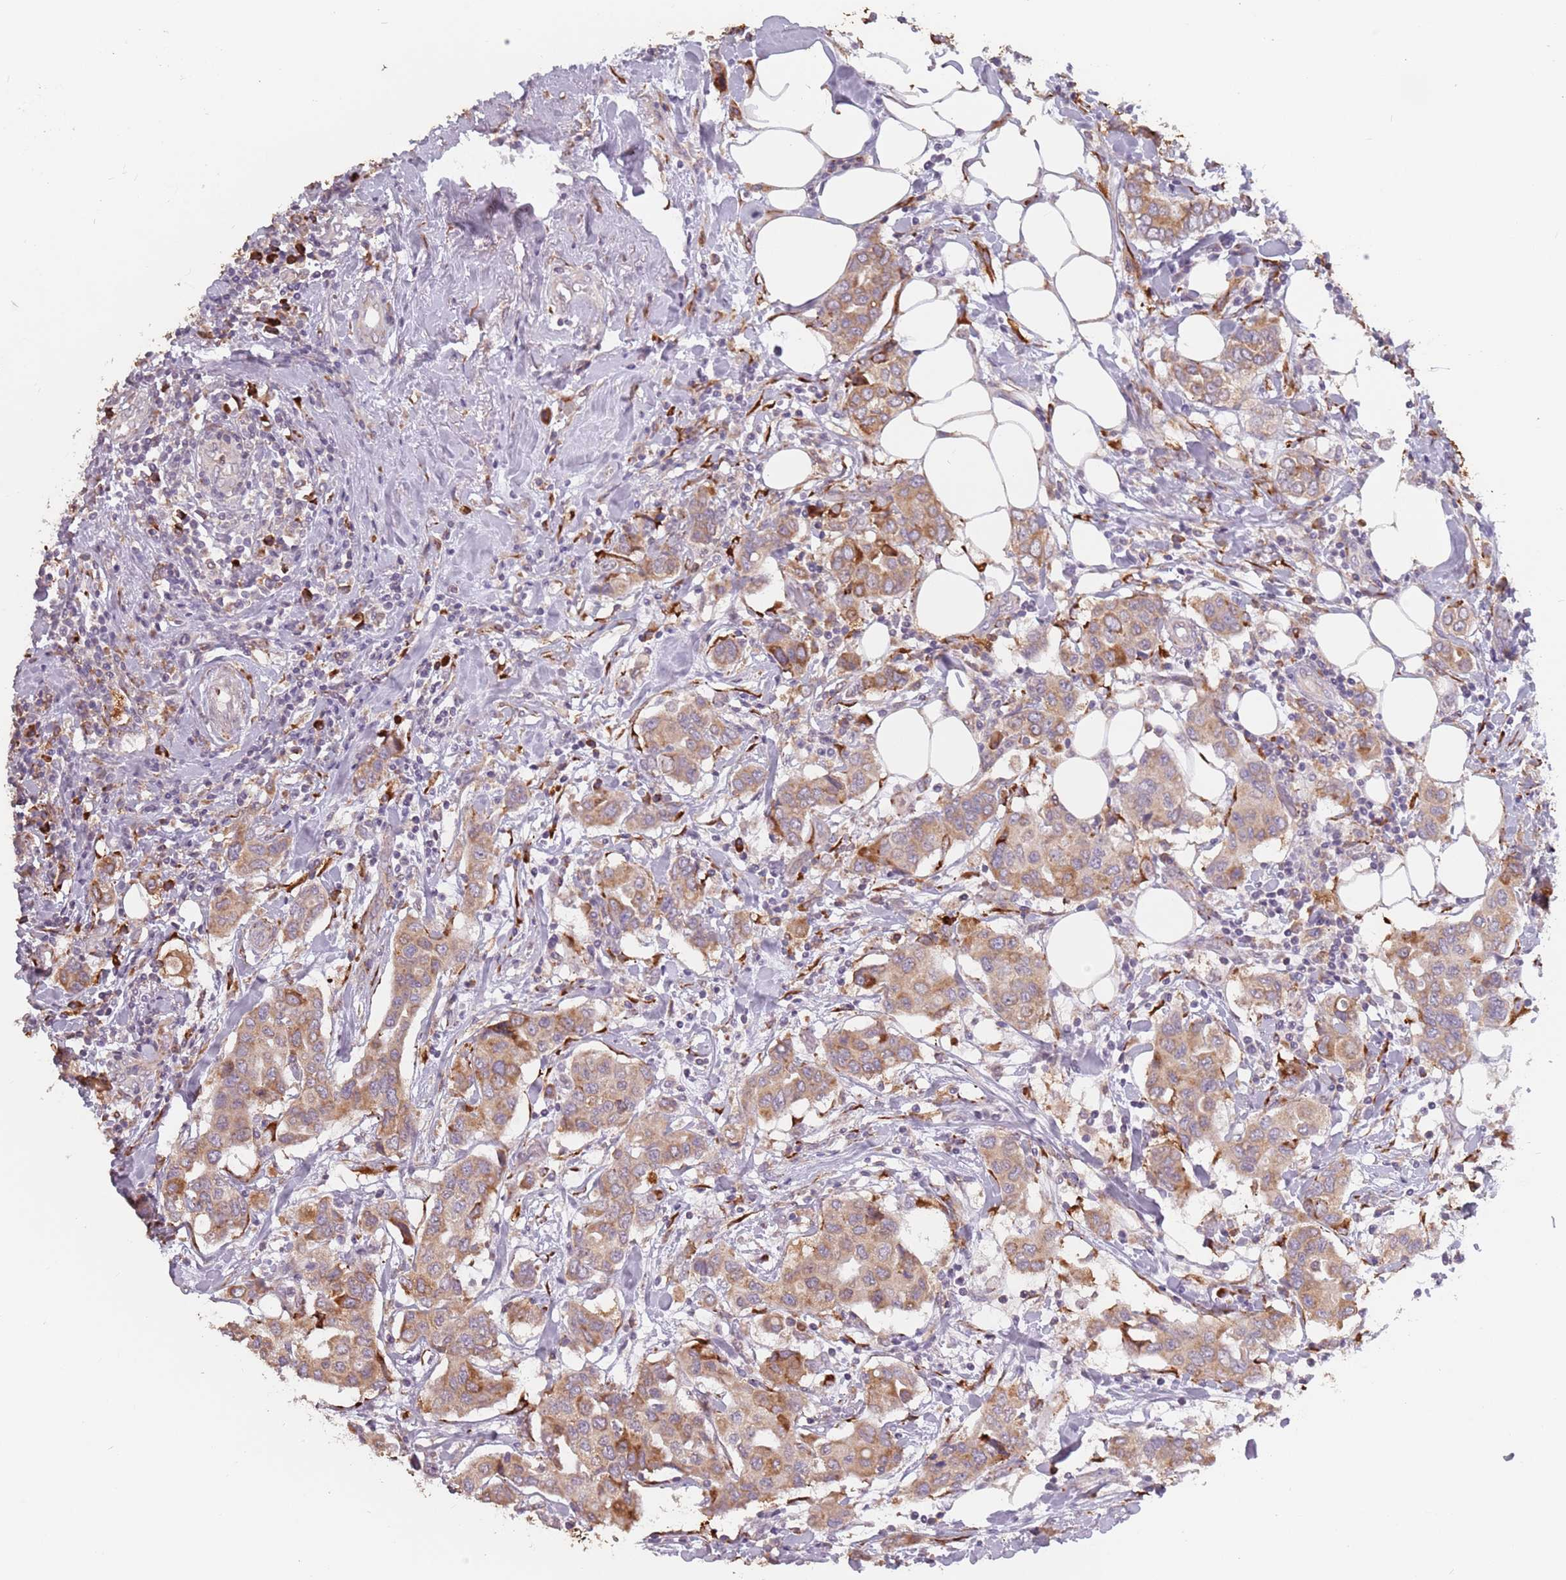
{"staining": {"intensity": "moderate", "quantity": ">75%", "location": "cytoplasmic/membranous"}, "tissue": "breast cancer", "cell_type": "Tumor cells", "image_type": "cancer", "snomed": [{"axis": "morphology", "description": "Lobular carcinoma"}, {"axis": "topography", "description": "Breast"}], "caption": "DAB (3,3'-diaminobenzidine) immunohistochemical staining of lobular carcinoma (breast) displays moderate cytoplasmic/membranous protein positivity in about >75% of tumor cells. (DAB (3,3'-diaminobenzidine) = brown stain, brightfield microscopy at high magnification).", "gene": "RPS9", "patient": {"sex": "female", "age": 51}}